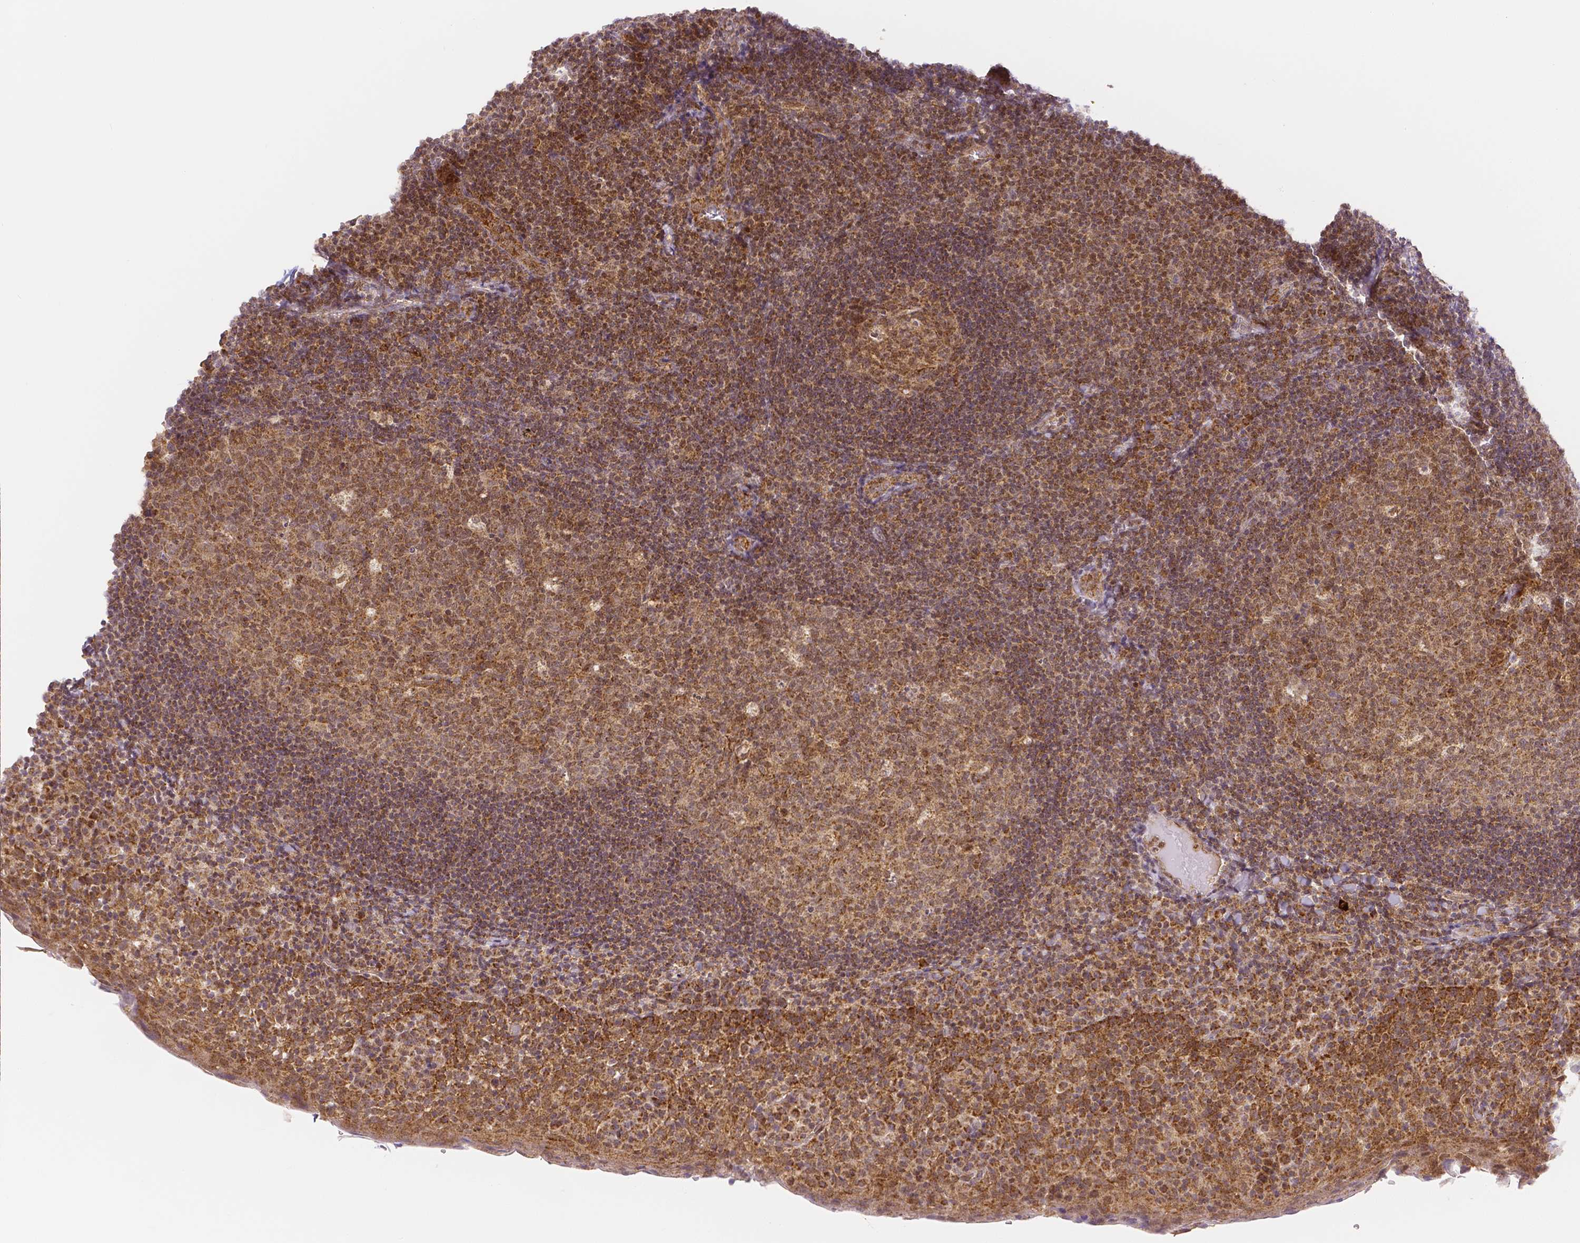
{"staining": {"intensity": "moderate", "quantity": "25%-75%", "location": "cytoplasmic/membranous,nuclear"}, "tissue": "tonsil", "cell_type": "Germinal center cells", "image_type": "normal", "snomed": [{"axis": "morphology", "description": "Normal tissue, NOS"}, {"axis": "topography", "description": "Tonsil"}], "caption": "Immunohistochemical staining of unremarkable tonsil displays moderate cytoplasmic/membranous,nuclear protein expression in about 25%-75% of germinal center cells.", "gene": "RHOT1", "patient": {"sex": "male", "age": 17}}